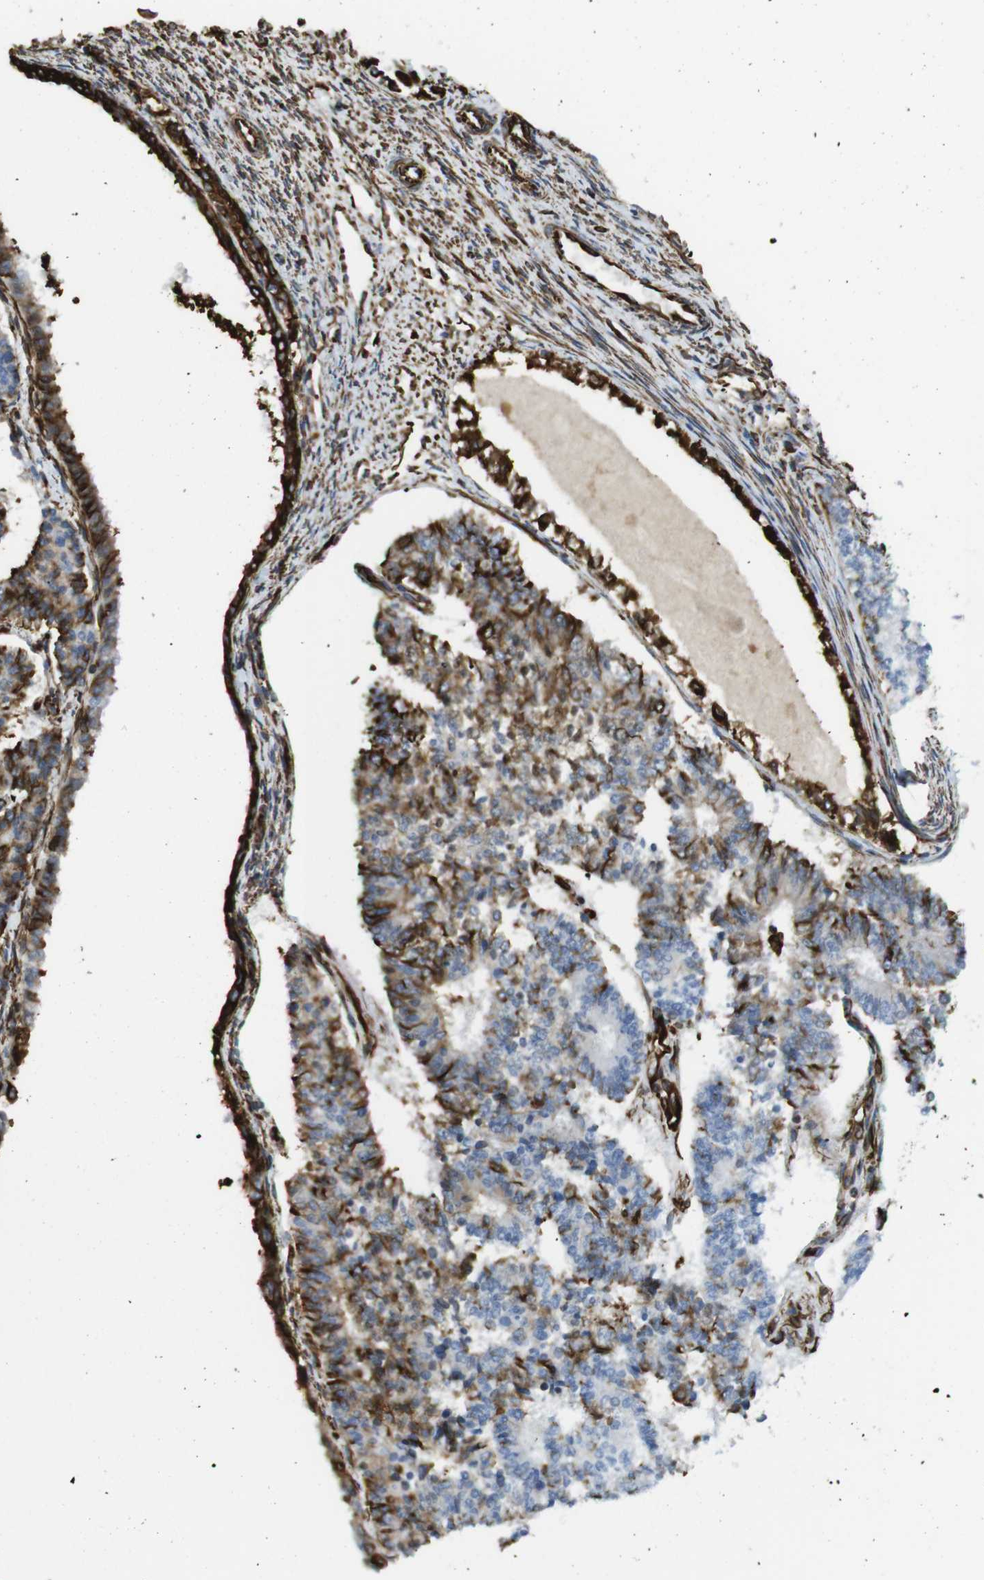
{"staining": {"intensity": "strong", "quantity": "25%-75%", "location": "cytoplasmic/membranous"}, "tissue": "endometrial cancer", "cell_type": "Tumor cells", "image_type": "cancer", "snomed": [{"axis": "morphology", "description": "Adenocarcinoma, NOS"}, {"axis": "topography", "description": "Endometrium"}], "caption": "Endometrial adenocarcinoma stained with DAB immunohistochemistry shows high levels of strong cytoplasmic/membranous expression in approximately 25%-75% of tumor cells.", "gene": "RALGPS1", "patient": {"sex": "female", "age": 70}}